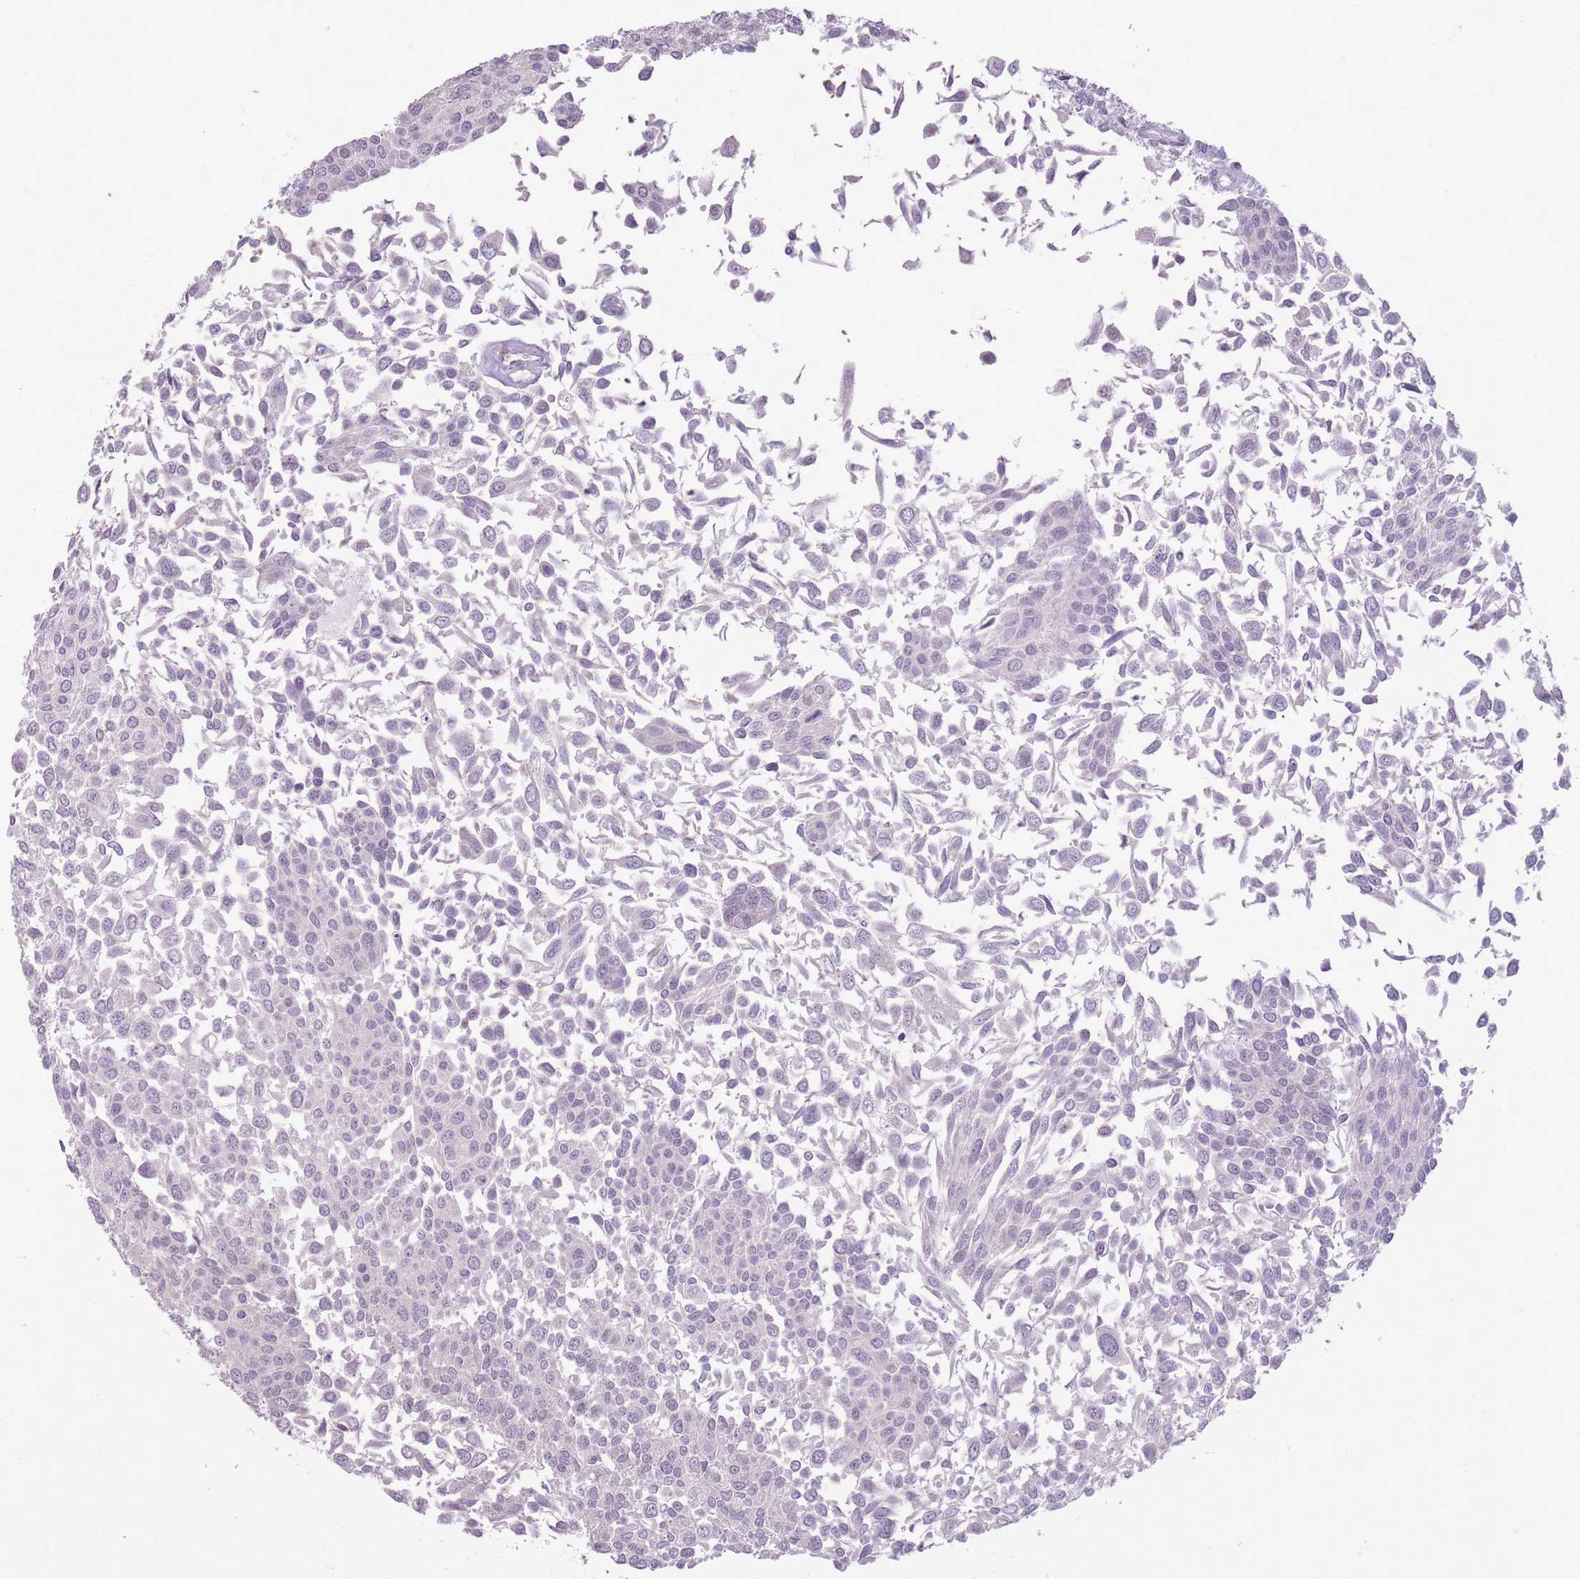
{"staining": {"intensity": "negative", "quantity": "none", "location": "none"}, "tissue": "urothelial cancer", "cell_type": "Tumor cells", "image_type": "cancer", "snomed": [{"axis": "morphology", "description": "Urothelial carcinoma, NOS"}, {"axis": "topography", "description": "Urinary bladder"}], "caption": "Immunohistochemistry of urothelial cancer displays no staining in tumor cells.", "gene": "ZBTB24", "patient": {"sex": "male", "age": 55}}